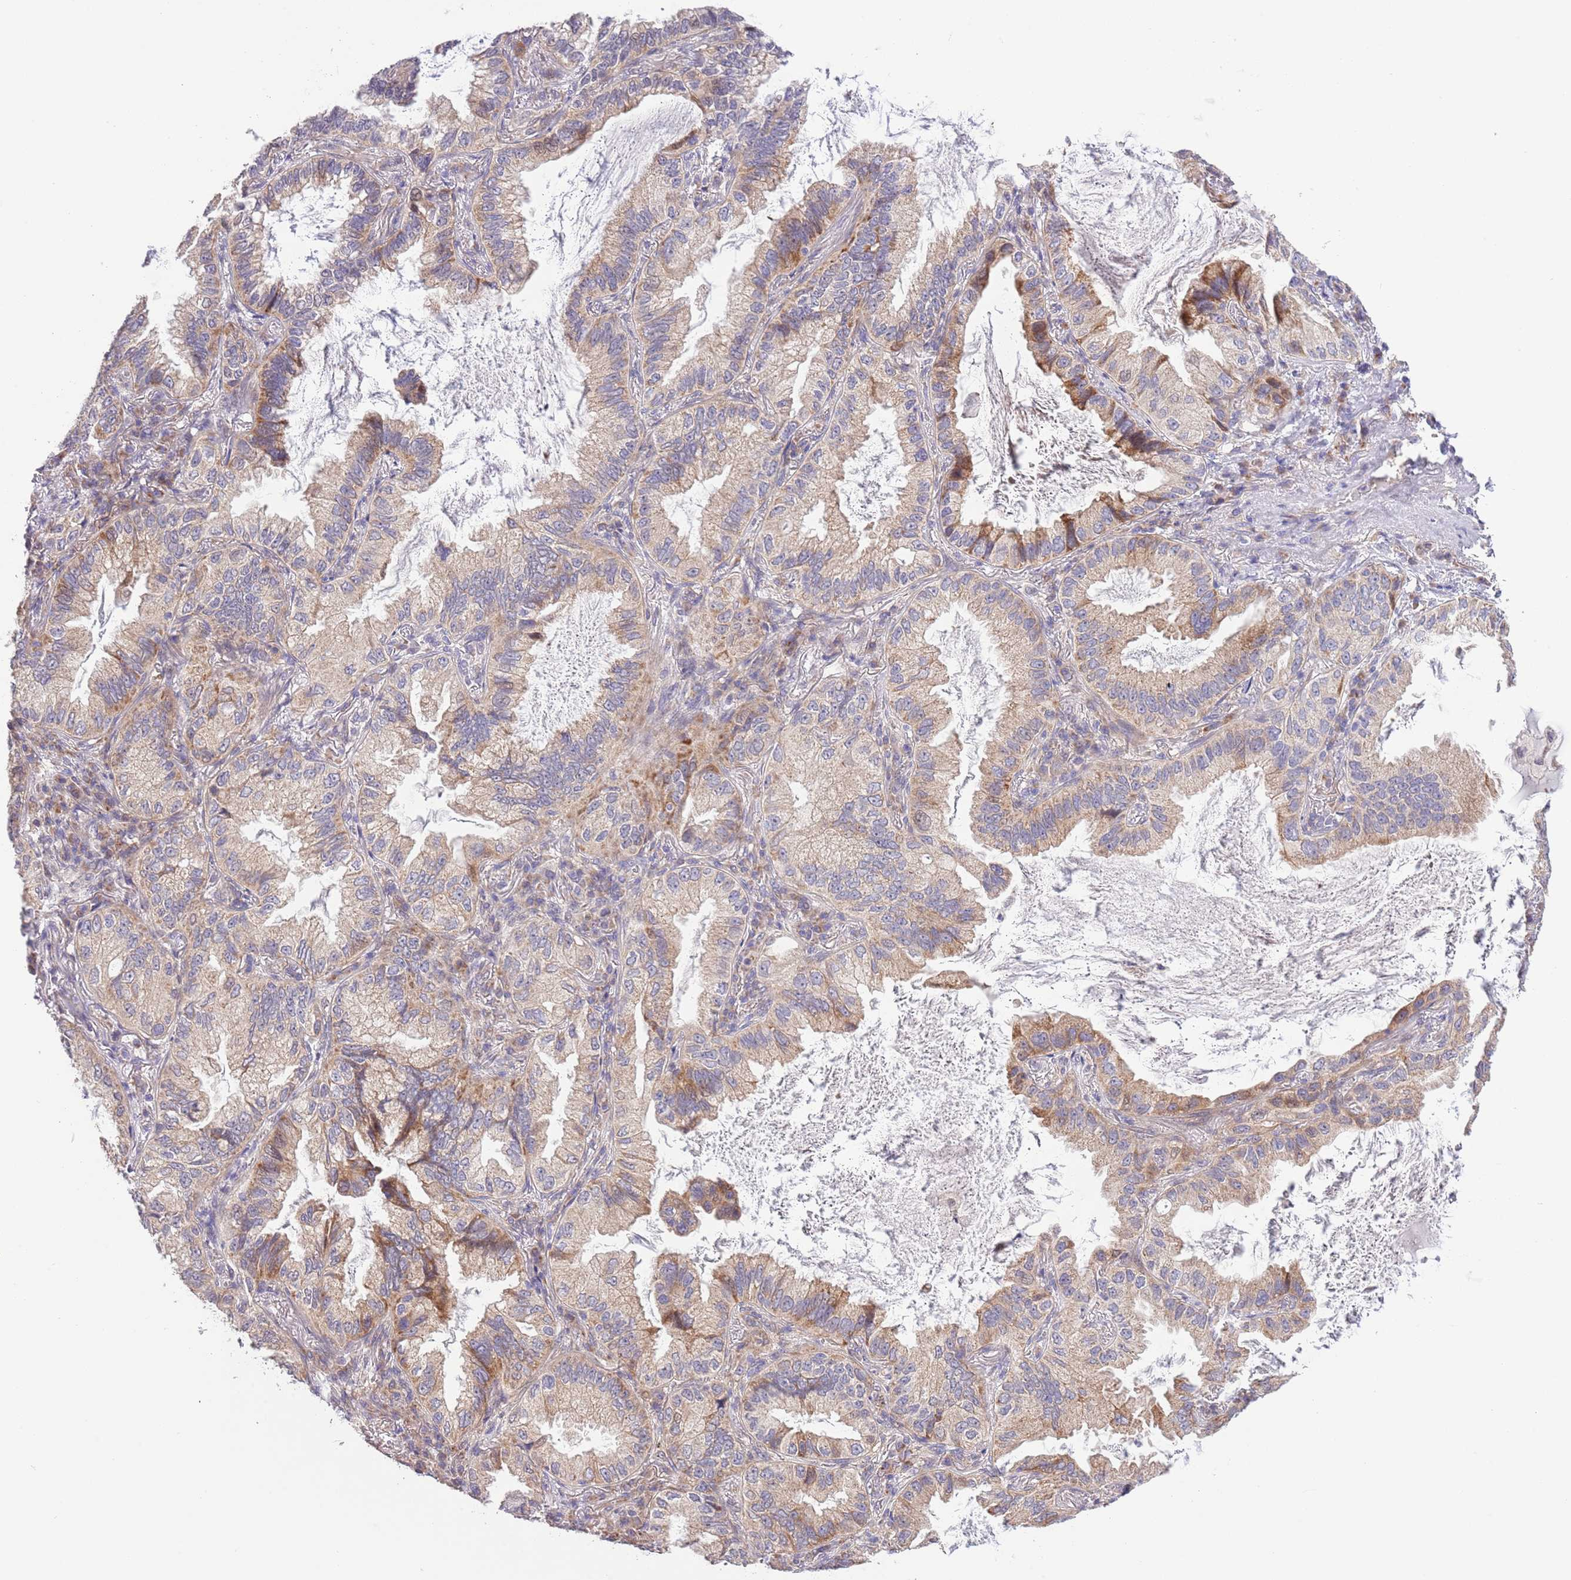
{"staining": {"intensity": "moderate", "quantity": ">75%", "location": "cytoplasmic/membranous"}, "tissue": "lung cancer", "cell_type": "Tumor cells", "image_type": "cancer", "snomed": [{"axis": "morphology", "description": "Adenocarcinoma, NOS"}, {"axis": "topography", "description": "Lung"}], "caption": "Lung cancer stained with immunohistochemistry reveals moderate cytoplasmic/membranous staining in about >75% of tumor cells.", "gene": "LIPJ", "patient": {"sex": "female", "age": 69}}